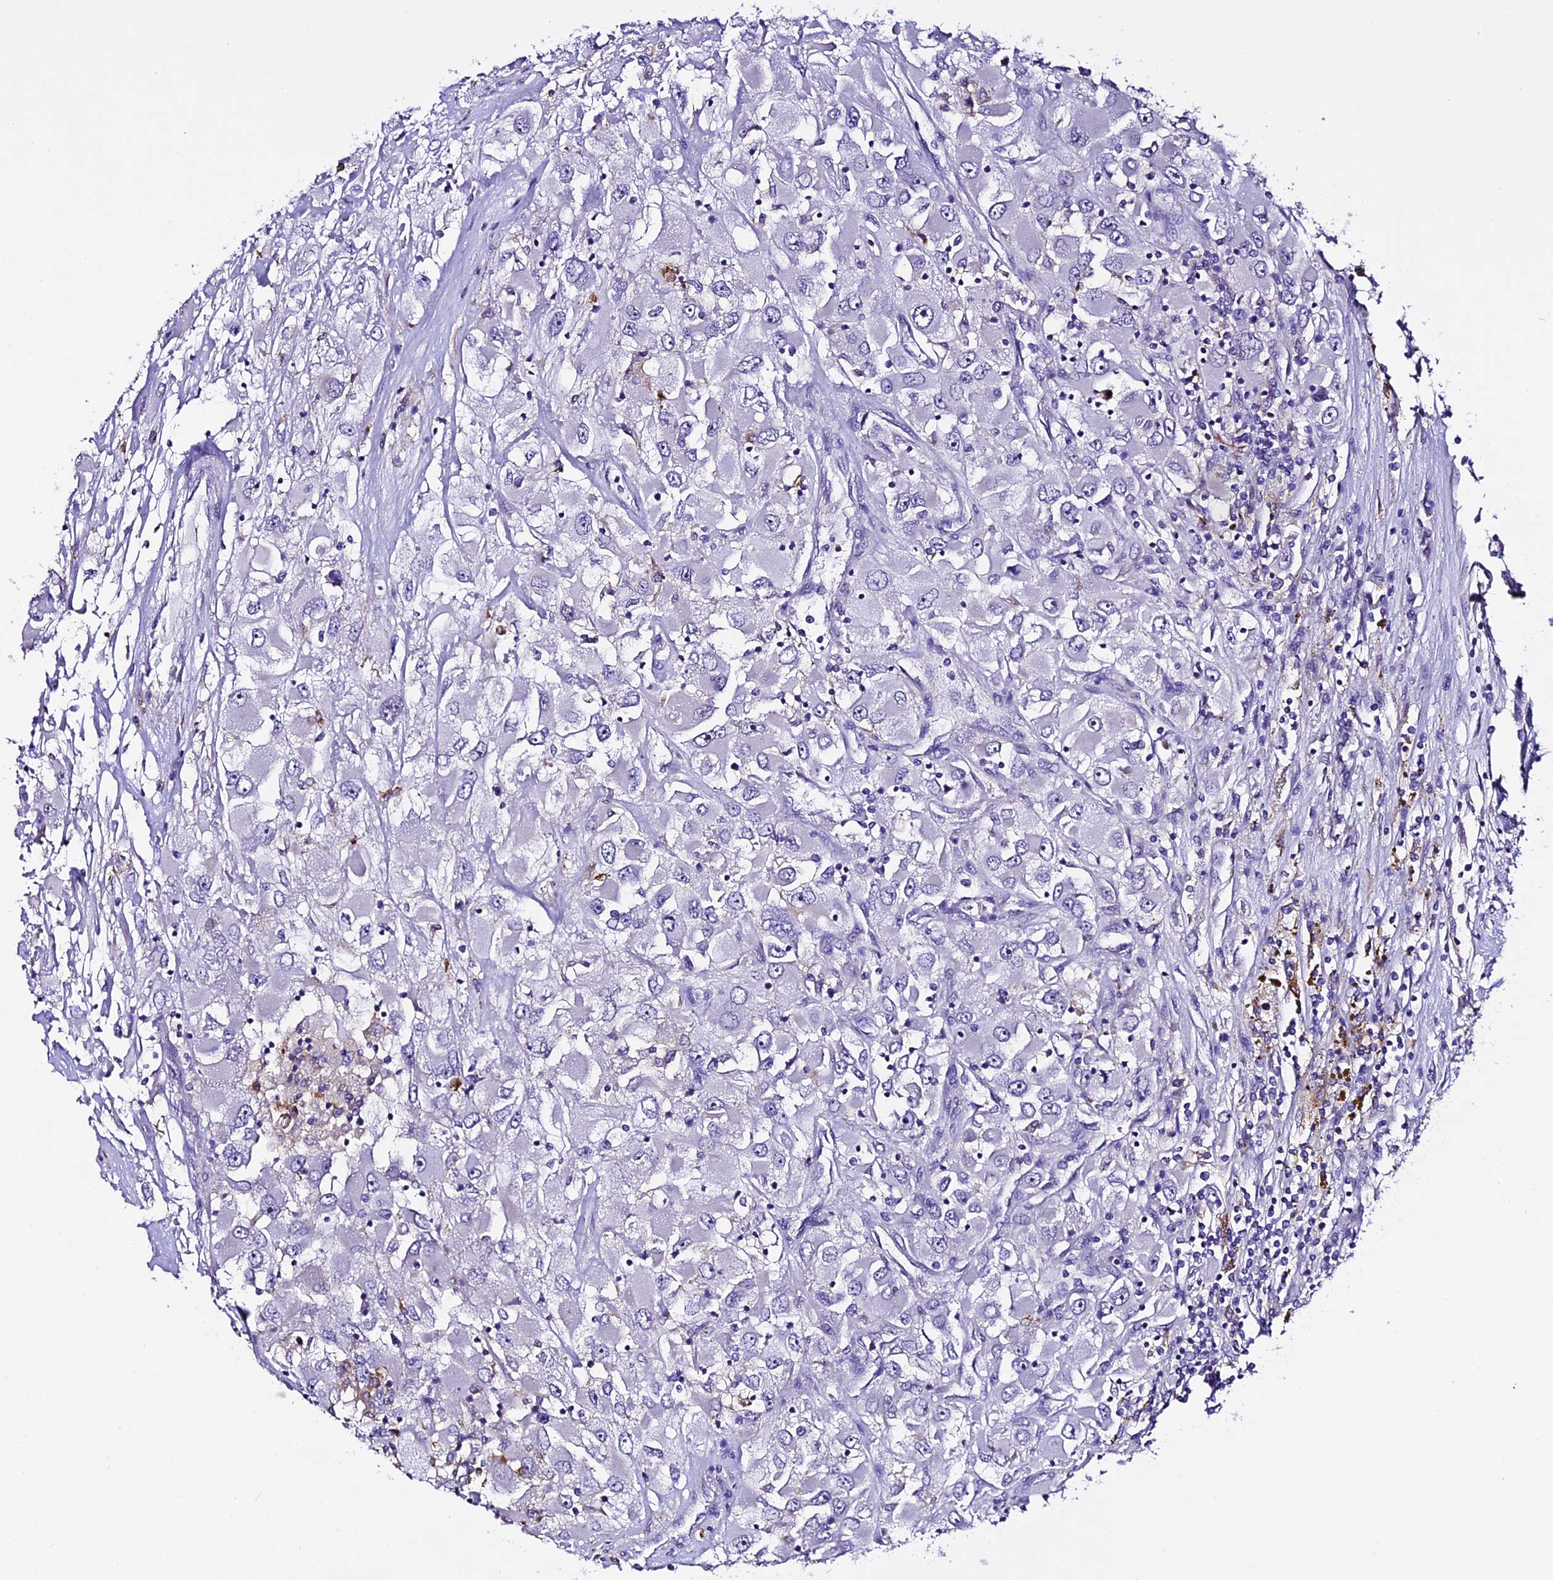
{"staining": {"intensity": "negative", "quantity": "none", "location": "none"}, "tissue": "renal cancer", "cell_type": "Tumor cells", "image_type": "cancer", "snomed": [{"axis": "morphology", "description": "Adenocarcinoma, NOS"}, {"axis": "topography", "description": "Kidney"}], "caption": "IHC photomicrograph of neoplastic tissue: human adenocarcinoma (renal) stained with DAB displays no significant protein staining in tumor cells.", "gene": "NOD2", "patient": {"sex": "female", "age": 52}}